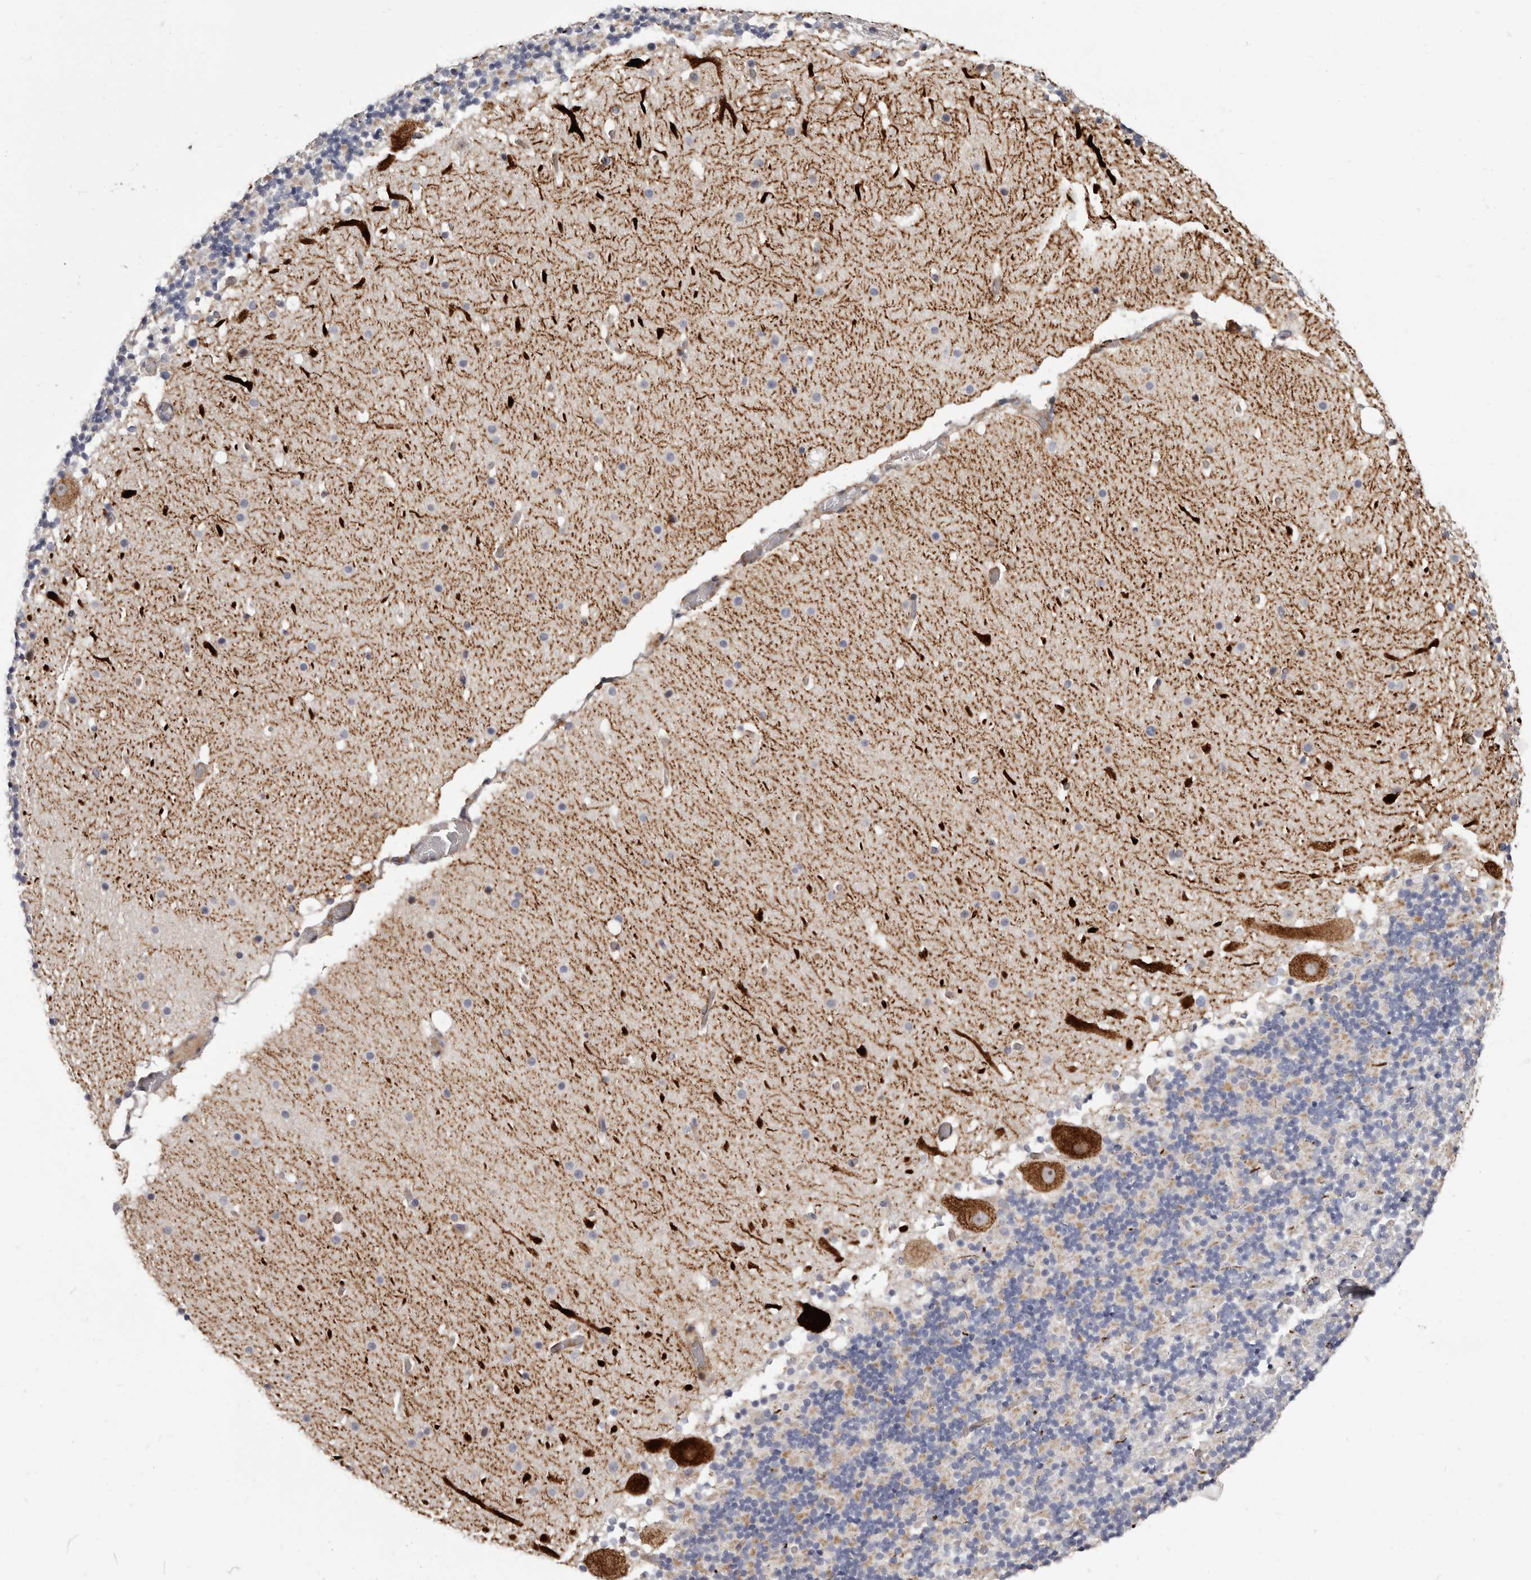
{"staining": {"intensity": "negative", "quantity": "none", "location": "none"}, "tissue": "cerebellum", "cell_type": "Cells in granular layer", "image_type": "normal", "snomed": [{"axis": "morphology", "description": "Normal tissue, NOS"}, {"axis": "topography", "description": "Cerebellum"}], "caption": "Immunohistochemistry (IHC) of benign cerebellum shows no staining in cells in granular layer. (Brightfield microscopy of DAB immunohistochemistry (IHC) at high magnification).", "gene": "AIDA", "patient": {"sex": "male", "age": 57}}